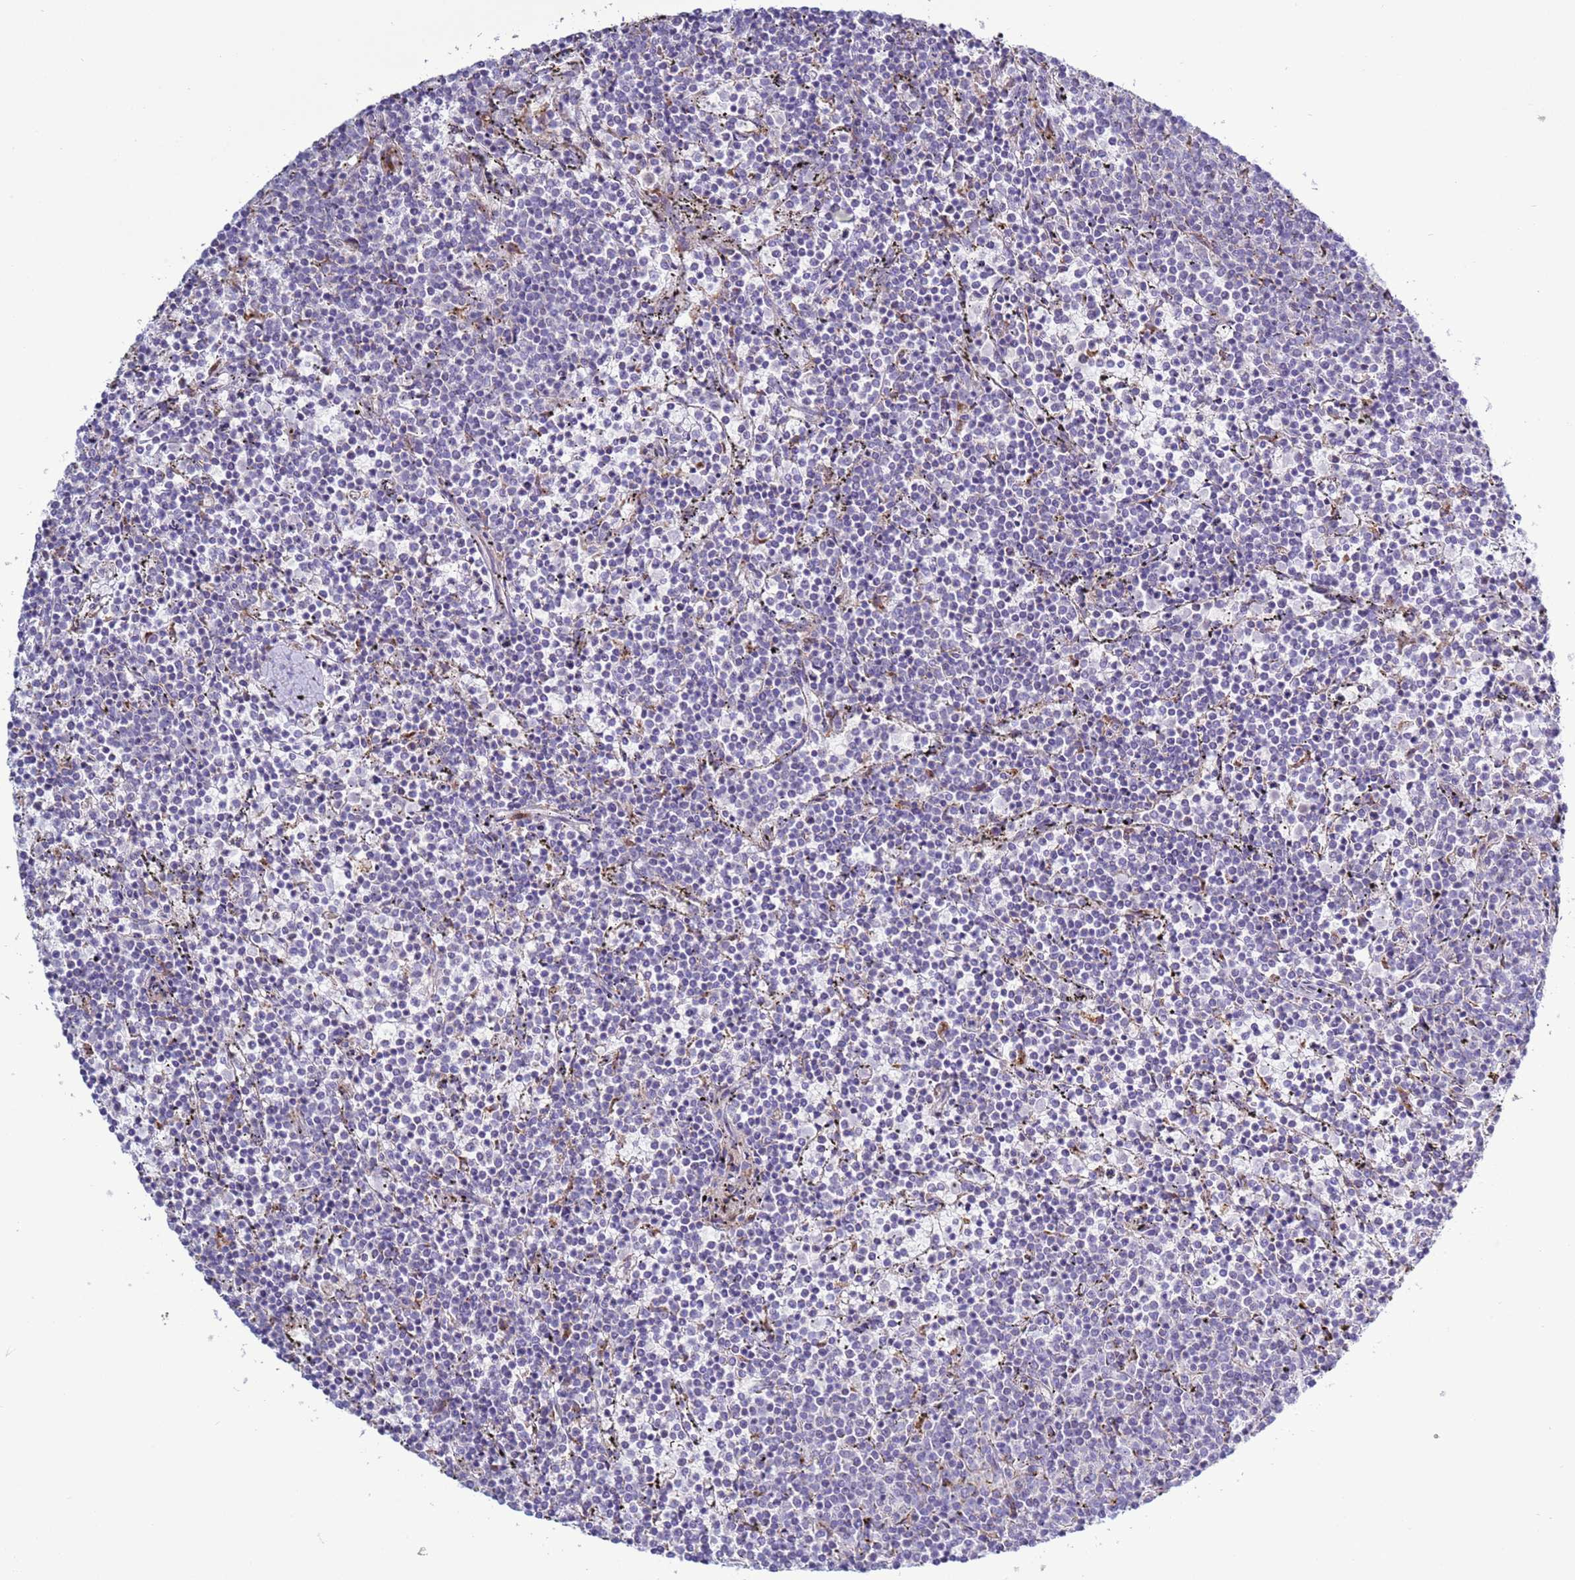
{"staining": {"intensity": "negative", "quantity": "none", "location": "none"}, "tissue": "lymphoma", "cell_type": "Tumor cells", "image_type": "cancer", "snomed": [{"axis": "morphology", "description": "Malignant lymphoma, non-Hodgkin's type, Low grade"}, {"axis": "topography", "description": "Spleen"}], "caption": "An immunohistochemistry histopathology image of lymphoma is shown. There is no staining in tumor cells of lymphoma.", "gene": "ABHD17B", "patient": {"sex": "female", "age": 50}}